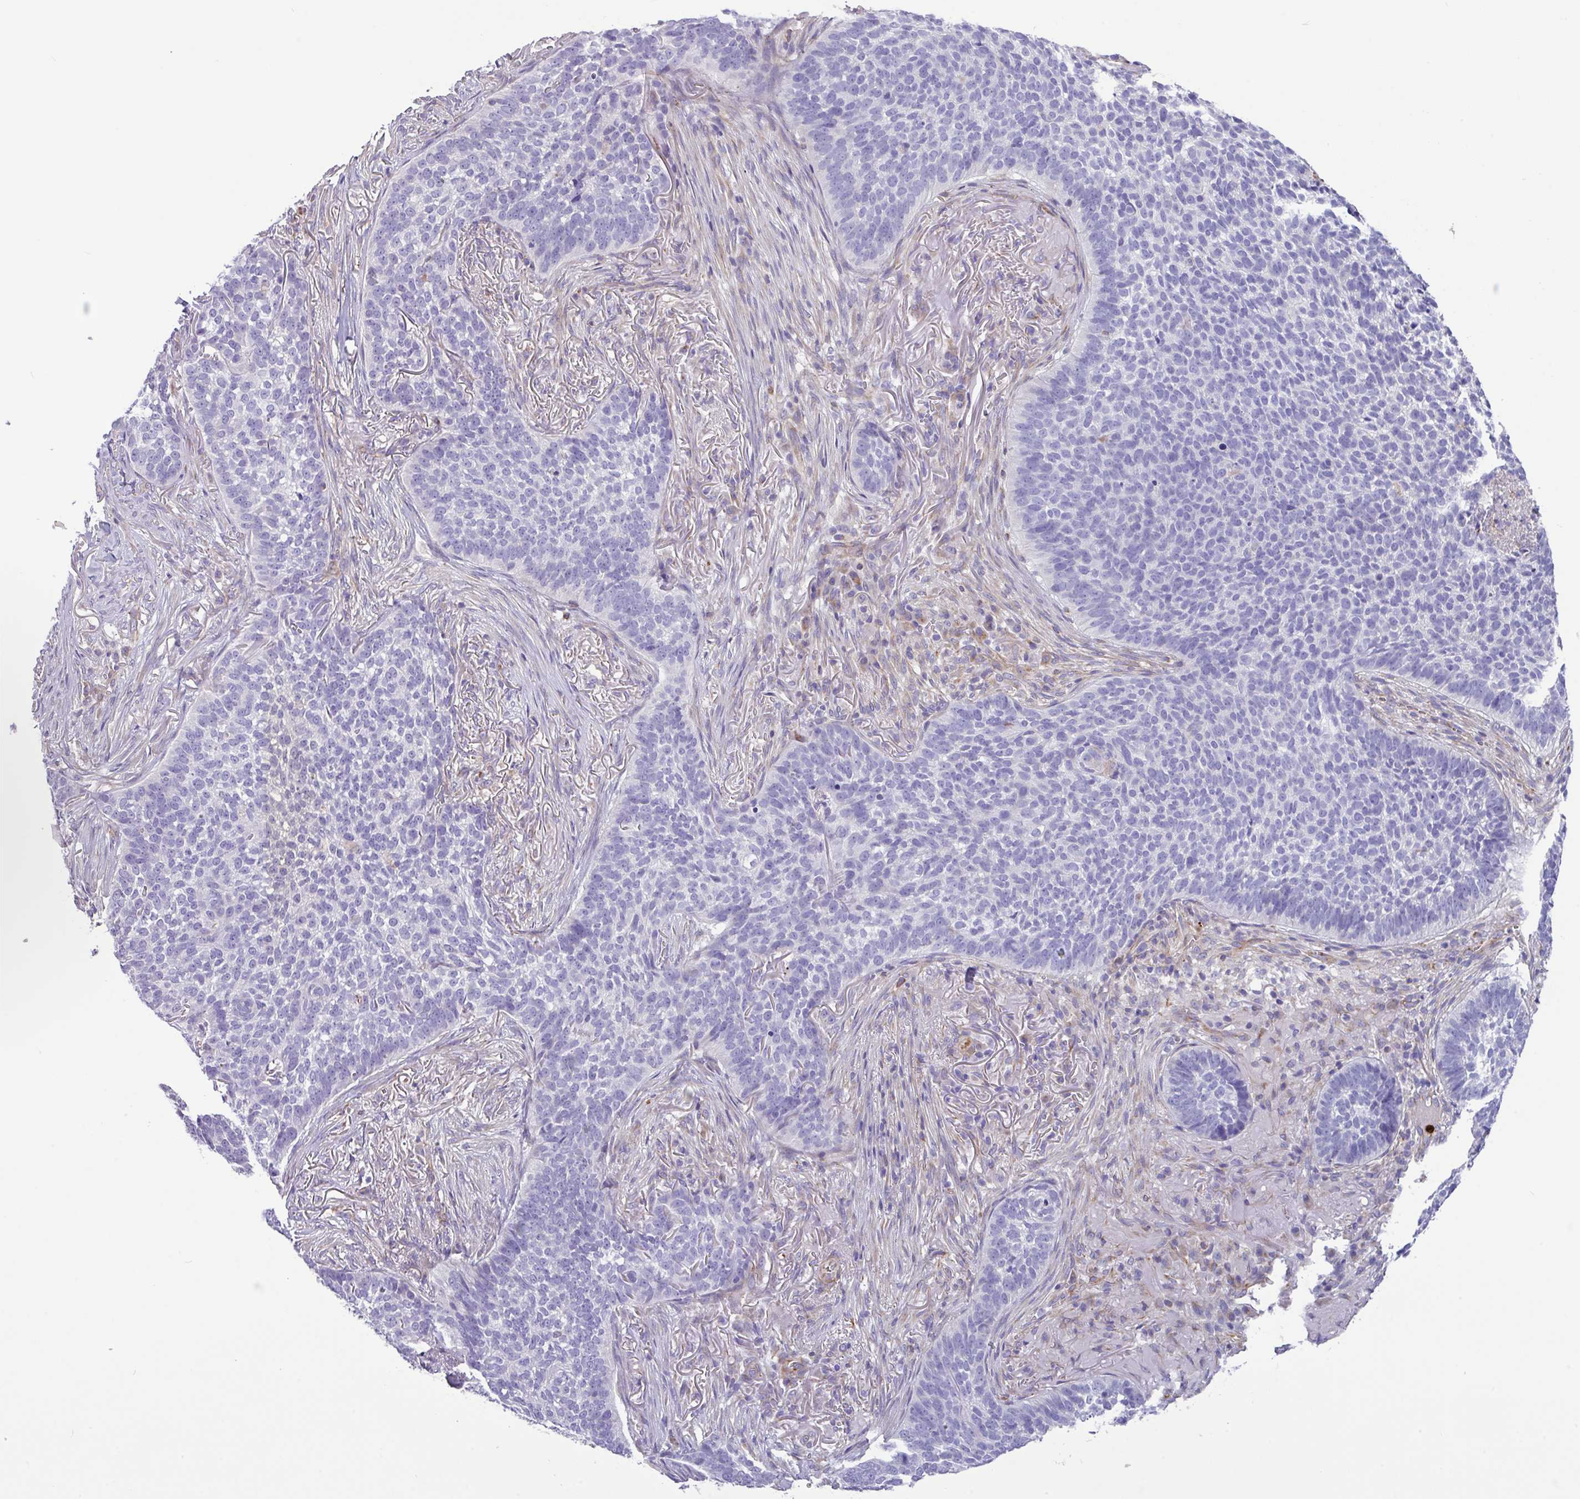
{"staining": {"intensity": "negative", "quantity": "none", "location": "none"}, "tissue": "skin cancer", "cell_type": "Tumor cells", "image_type": "cancer", "snomed": [{"axis": "morphology", "description": "Basal cell carcinoma"}, {"axis": "topography", "description": "Skin"}], "caption": "Skin basal cell carcinoma was stained to show a protein in brown. There is no significant positivity in tumor cells. The staining is performed using DAB brown chromogen with nuclei counter-stained in using hematoxylin.", "gene": "MRM2", "patient": {"sex": "male", "age": 85}}